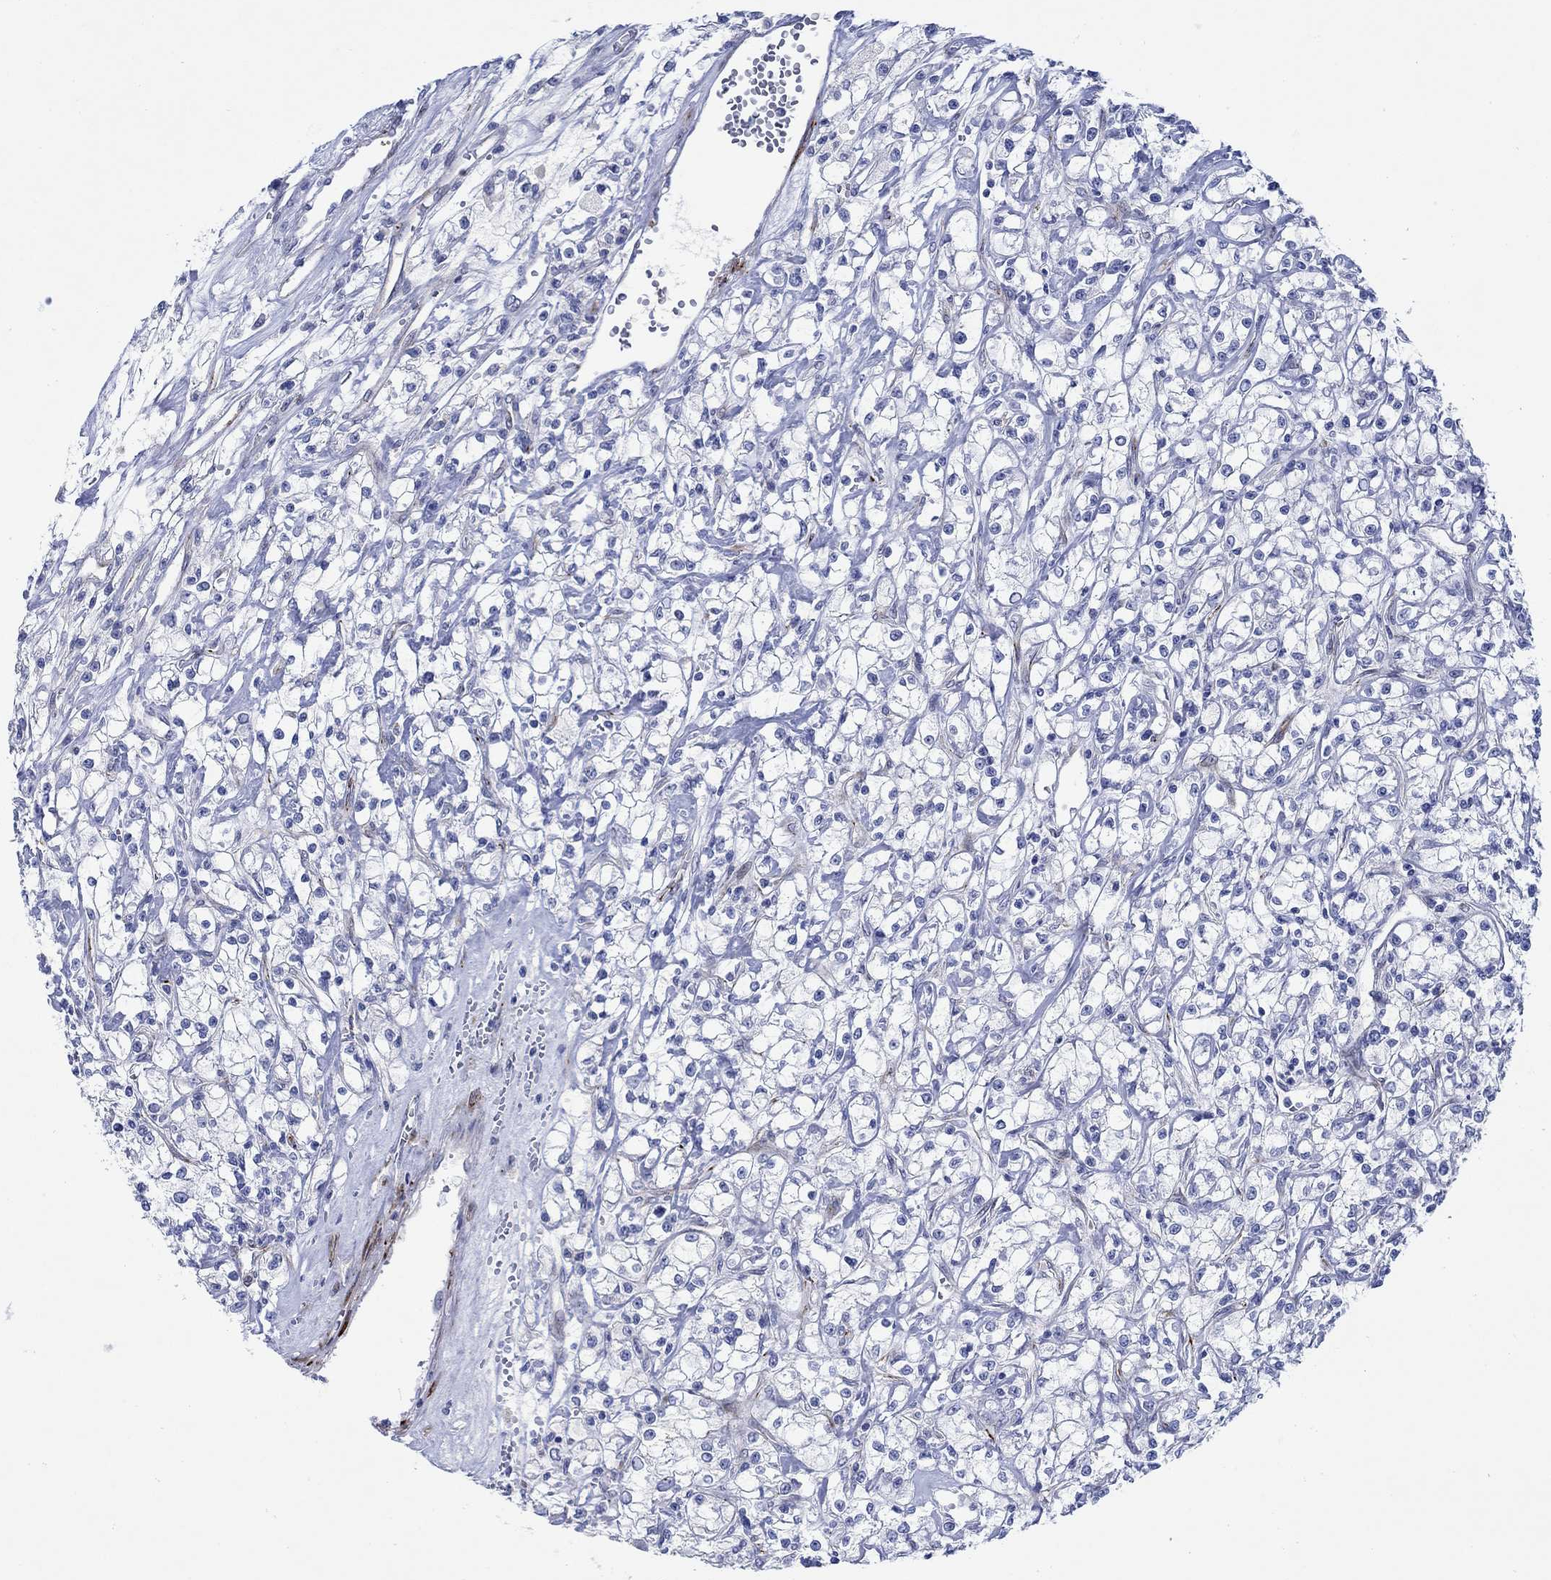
{"staining": {"intensity": "negative", "quantity": "none", "location": "none"}, "tissue": "renal cancer", "cell_type": "Tumor cells", "image_type": "cancer", "snomed": [{"axis": "morphology", "description": "Adenocarcinoma, NOS"}, {"axis": "topography", "description": "Kidney"}], "caption": "There is no significant expression in tumor cells of adenocarcinoma (renal).", "gene": "KSR2", "patient": {"sex": "female", "age": 59}}